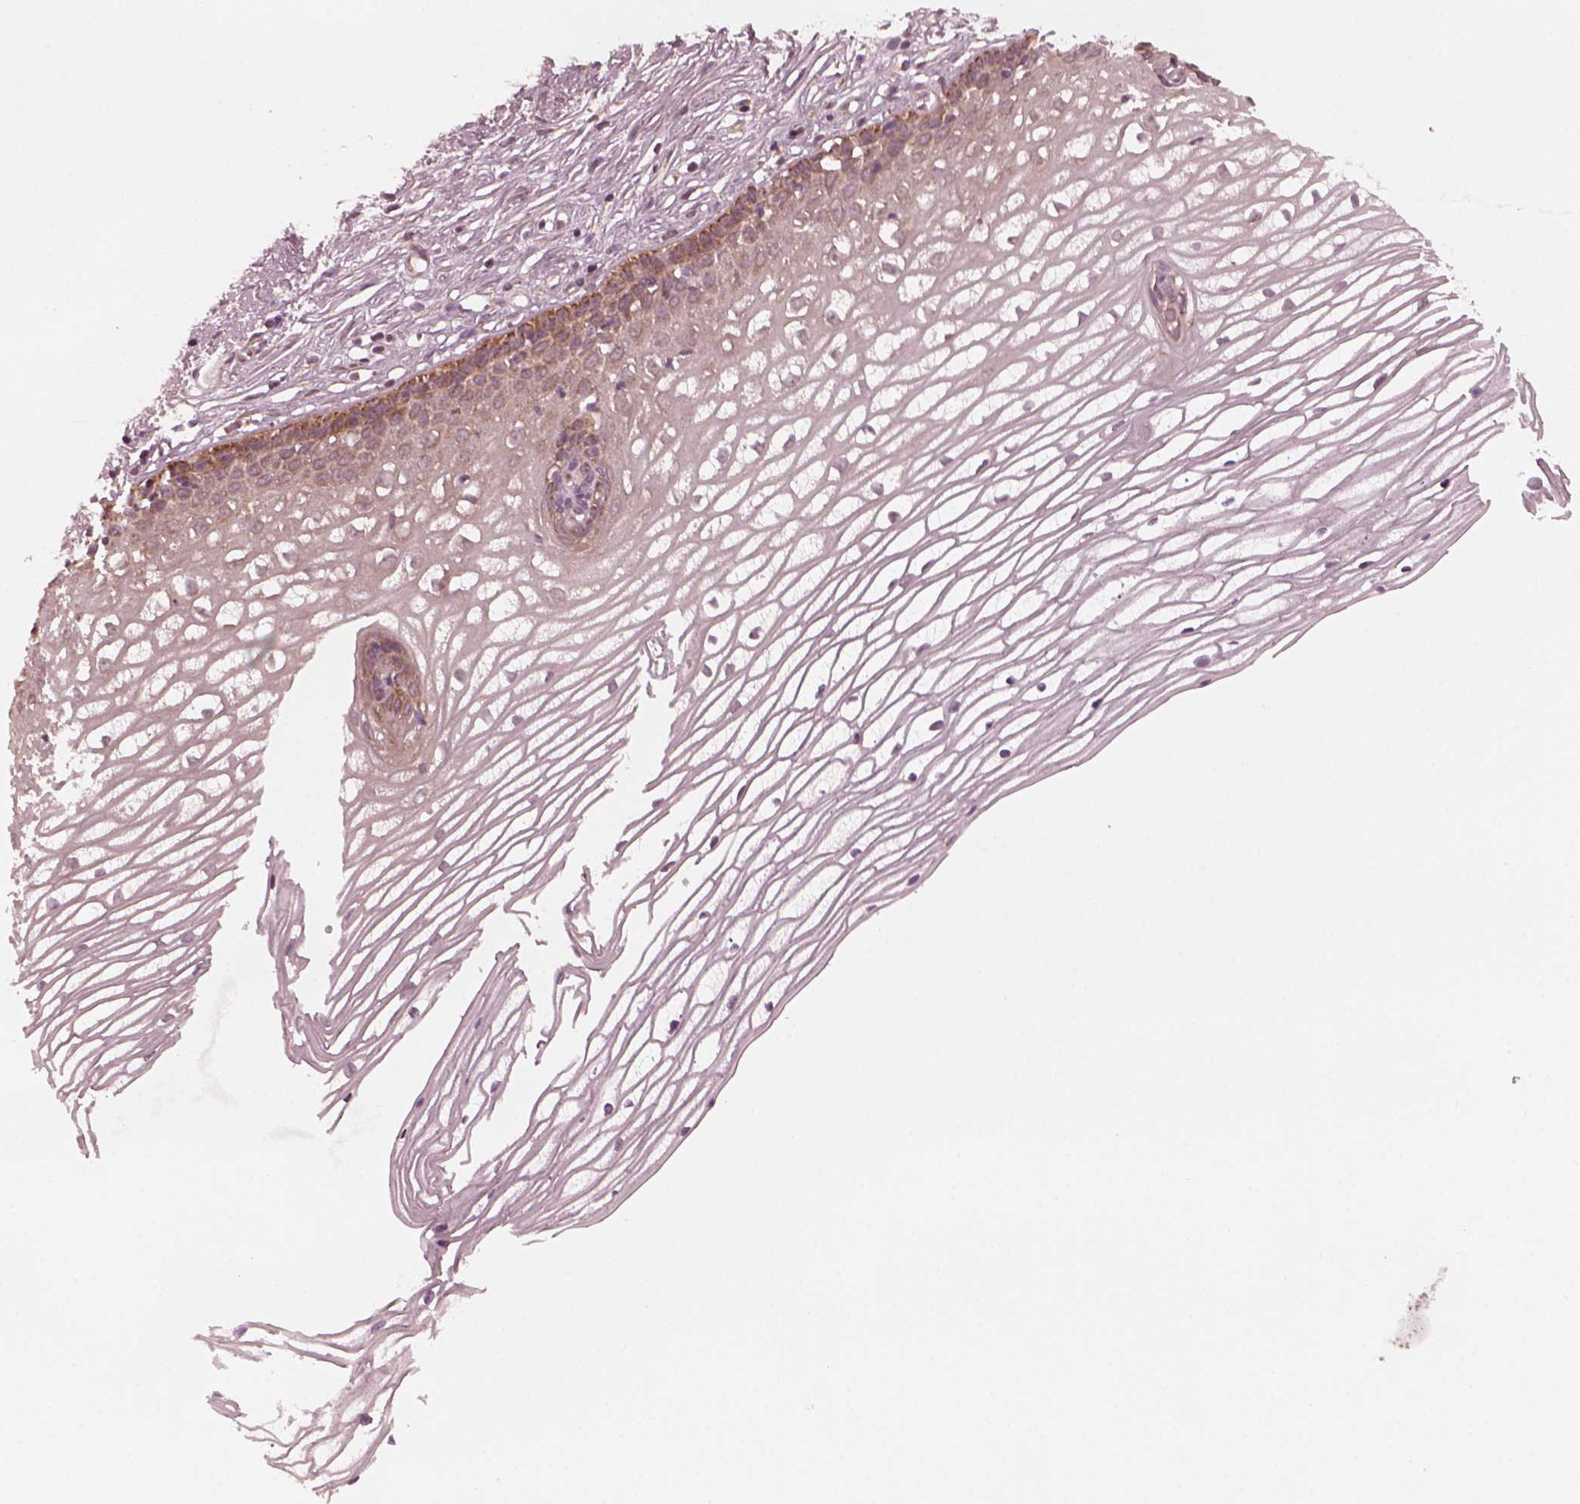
{"staining": {"intensity": "weak", "quantity": ">75%", "location": "cytoplasmic/membranous"}, "tissue": "cervix", "cell_type": "Glandular cells", "image_type": "normal", "snomed": [{"axis": "morphology", "description": "Normal tissue, NOS"}, {"axis": "topography", "description": "Cervix"}], "caption": "Protein expression analysis of normal cervix exhibits weak cytoplasmic/membranous staining in approximately >75% of glandular cells.", "gene": "FAF2", "patient": {"sex": "female", "age": 40}}